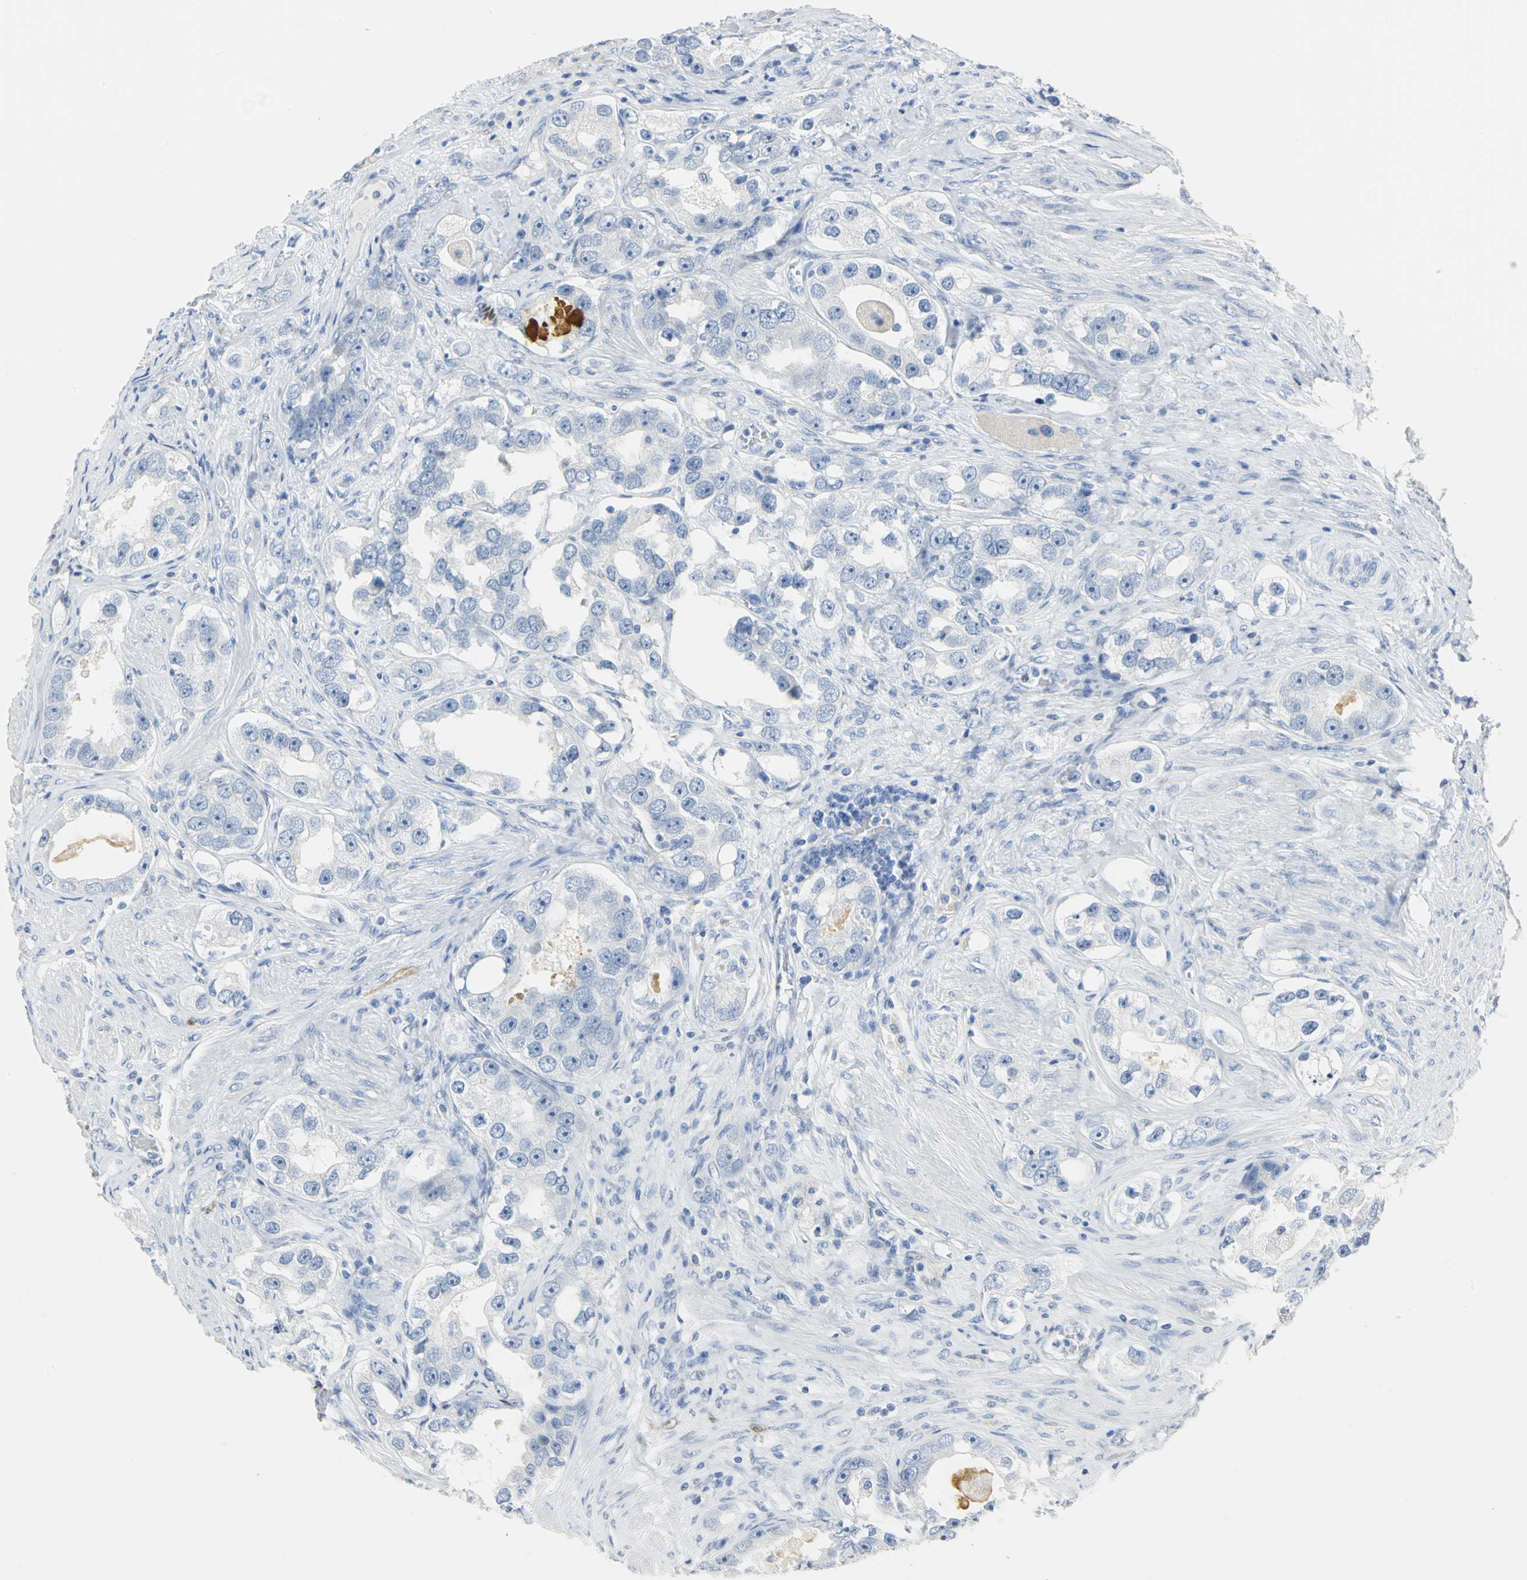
{"staining": {"intensity": "negative", "quantity": "none", "location": "none"}, "tissue": "prostate cancer", "cell_type": "Tumor cells", "image_type": "cancer", "snomed": [{"axis": "morphology", "description": "Adenocarcinoma, High grade"}, {"axis": "topography", "description": "Prostate"}], "caption": "Human prostate cancer (adenocarcinoma (high-grade)) stained for a protein using immunohistochemistry (IHC) demonstrates no positivity in tumor cells.", "gene": "CA3", "patient": {"sex": "male", "age": 63}}